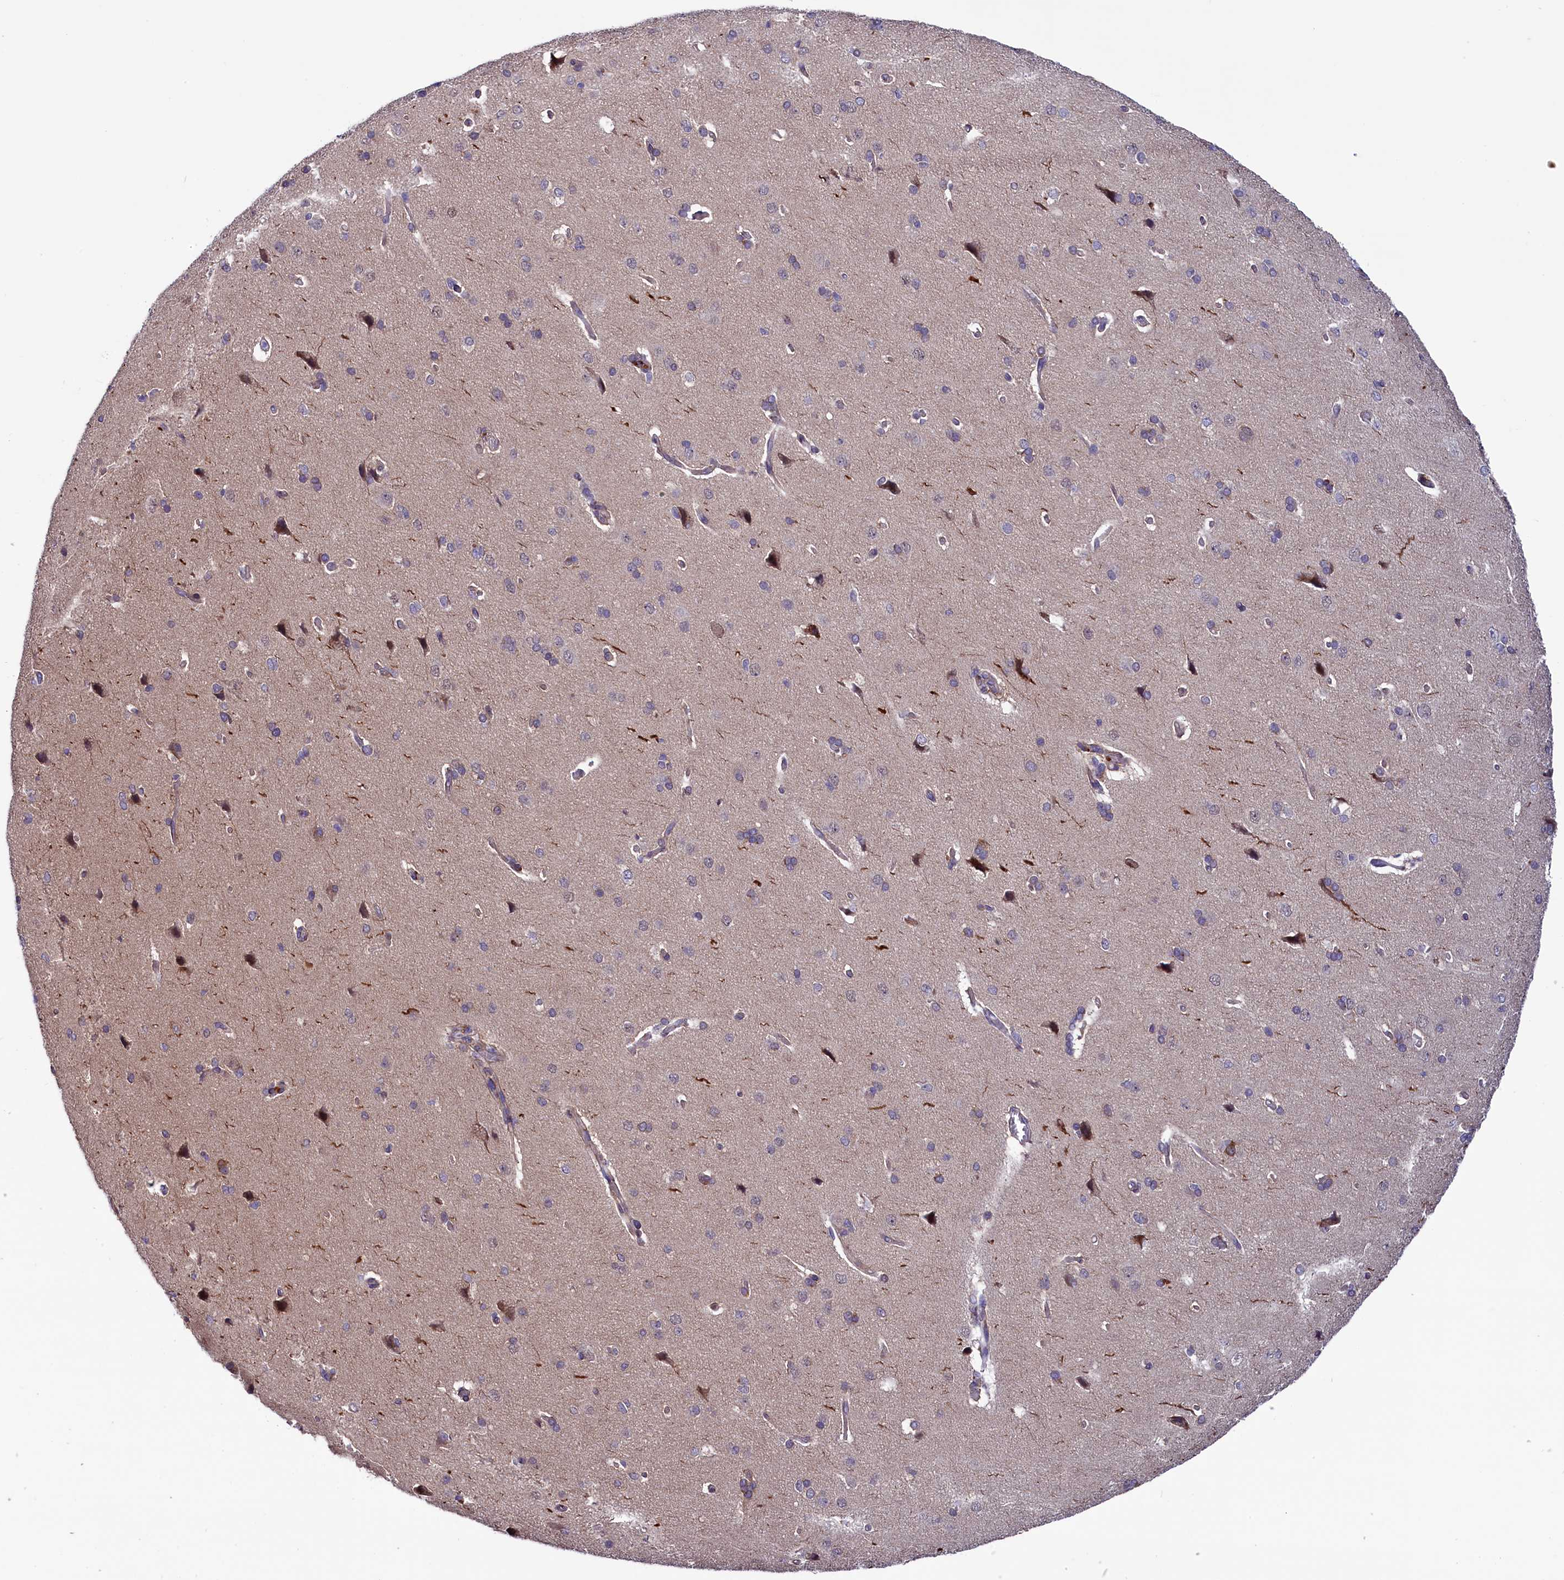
{"staining": {"intensity": "negative", "quantity": "none", "location": "none"}, "tissue": "cerebral cortex", "cell_type": "Endothelial cells", "image_type": "normal", "snomed": [{"axis": "morphology", "description": "Normal tissue, NOS"}, {"axis": "topography", "description": "Cerebral cortex"}], "caption": "Immunohistochemistry photomicrograph of normal cerebral cortex: cerebral cortex stained with DAB shows no significant protein expression in endothelial cells.", "gene": "SLC39A6", "patient": {"sex": "male", "age": 62}}